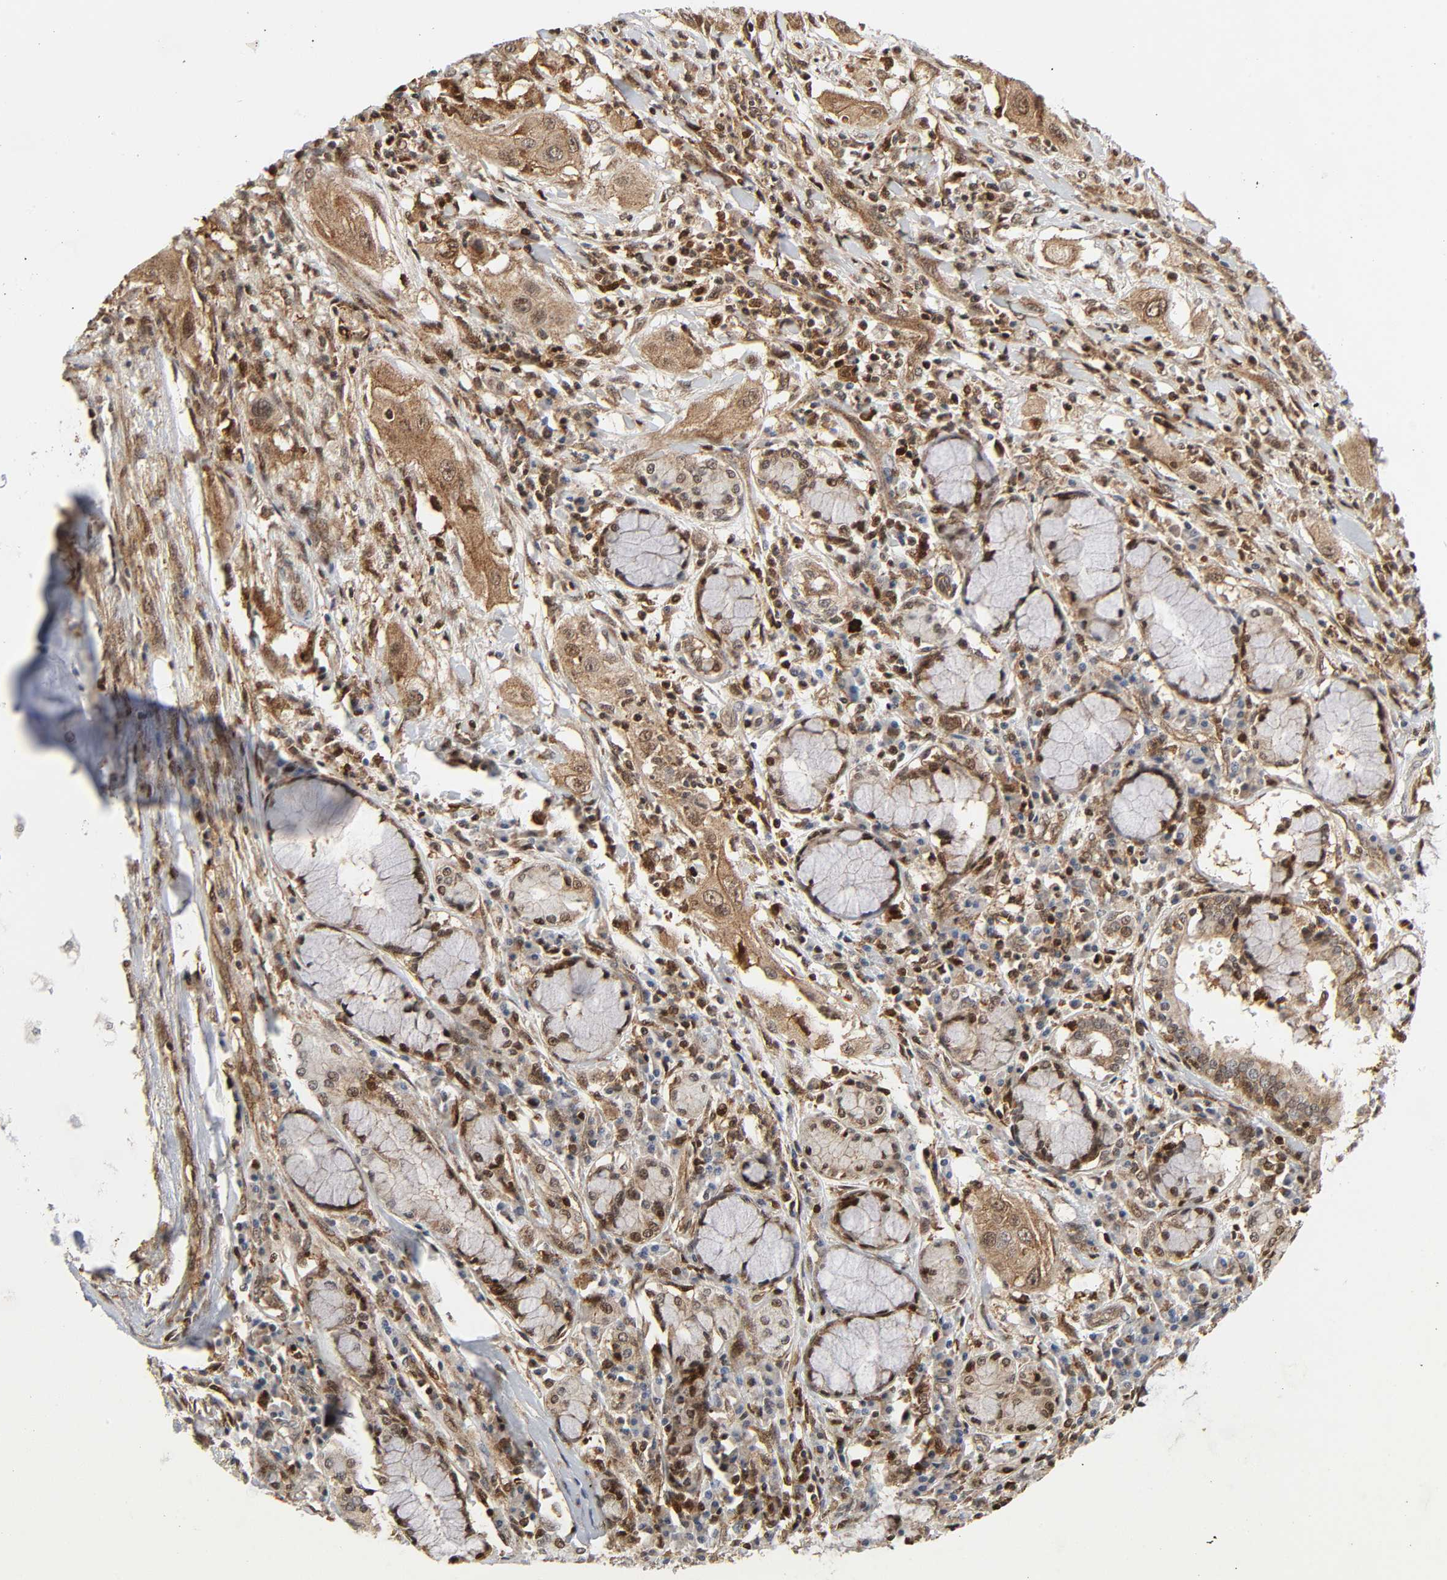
{"staining": {"intensity": "moderate", "quantity": ">75%", "location": "cytoplasmic/membranous"}, "tissue": "lung cancer", "cell_type": "Tumor cells", "image_type": "cancer", "snomed": [{"axis": "morphology", "description": "Squamous cell carcinoma, NOS"}, {"axis": "topography", "description": "Lung"}], "caption": "Protein expression analysis of squamous cell carcinoma (lung) demonstrates moderate cytoplasmic/membranous staining in approximately >75% of tumor cells. The staining was performed using DAB (3,3'-diaminobenzidine), with brown indicating positive protein expression. Nuclei are stained blue with hematoxylin.", "gene": "MAPK1", "patient": {"sex": "female", "age": 47}}